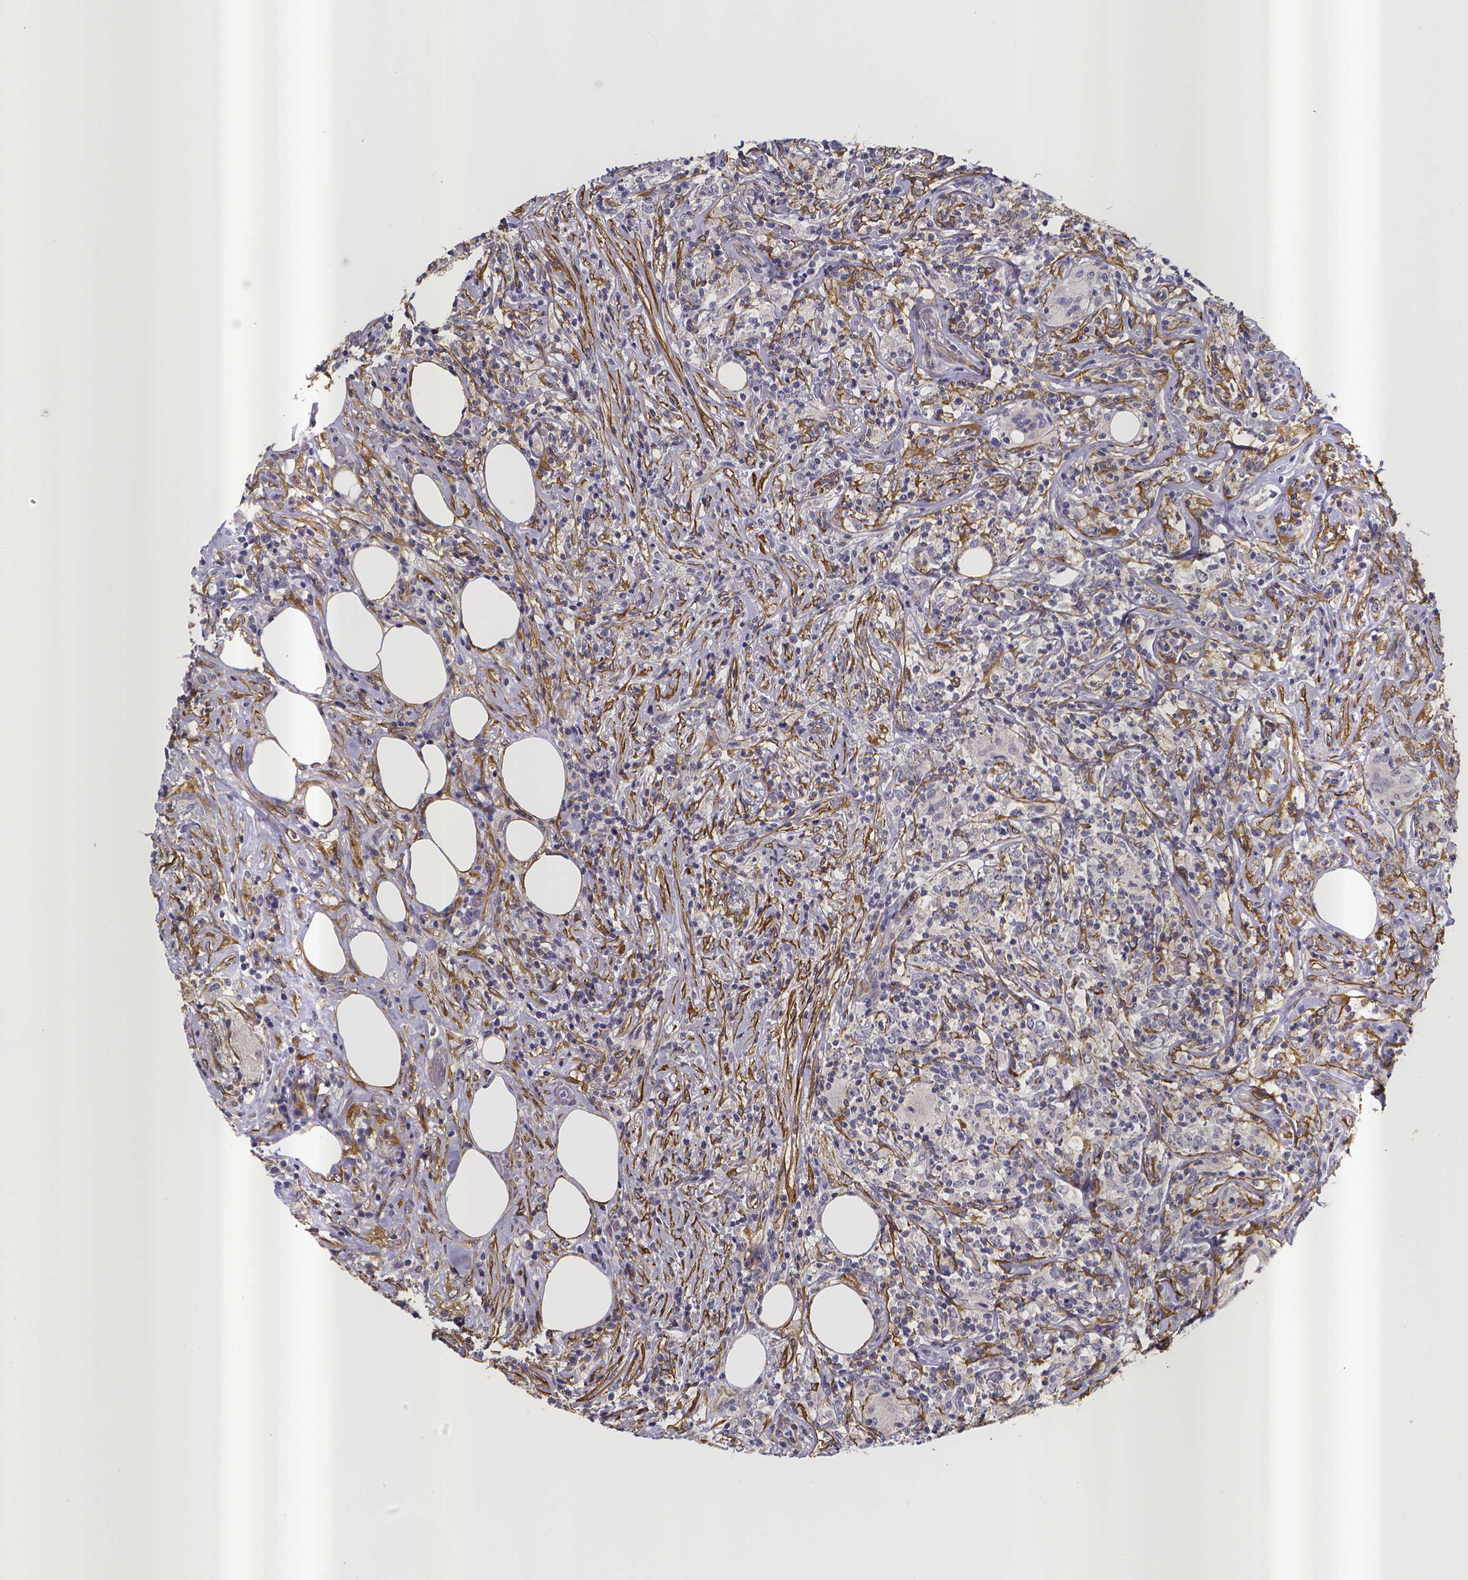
{"staining": {"intensity": "negative", "quantity": "none", "location": "none"}, "tissue": "lymphoma", "cell_type": "Tumor cells", "image_type": "cancer", "snomed": [{"axis": "morphology", "description": "Malignant lymphoma, non-Hodgkin's type, High grade"}, {"axis": "topography", "description": "Lymph node"}], "caption": "Lymphoma stained for a protein using IHC shows no expression tumor cells.", "gene": "RERG", "patient": {"sex": "female", "age": 84}}